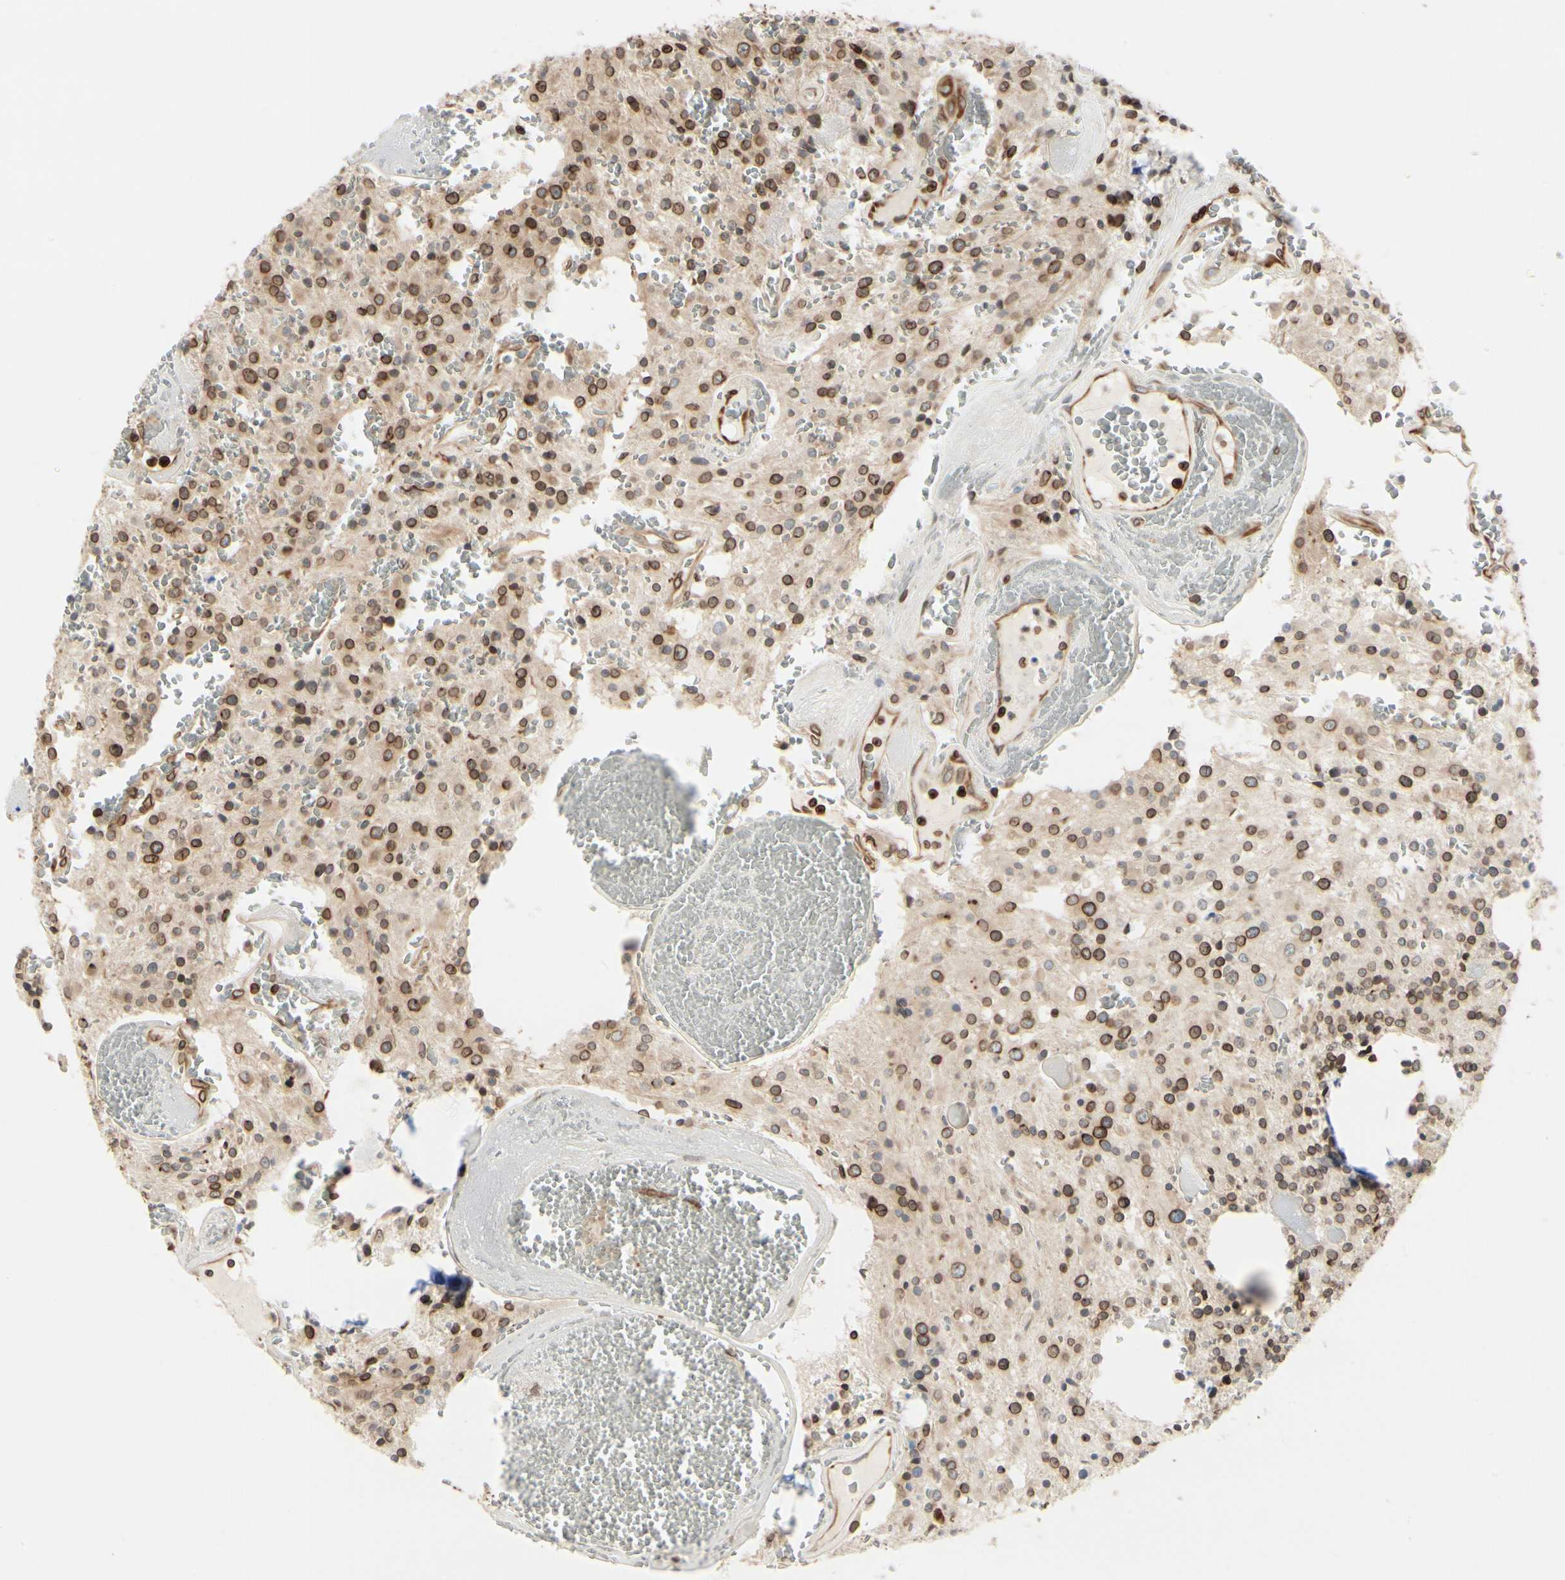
{"staining": {"intensity": "strong", "quantity": ">75%", "location": "cytoplasmic/membranous,nuclear"}, "tissue": "glioma", "cell_type": "Tumor cells", "image_type": "cancer", "snomed": [{"axis": "morphology", "description": "Glioma, malignant, Low grade"}, {"axis": "topography", "description": "Brain"}], "caption": "Immunohistochemistry micrograph of neoplastic tissue: human glioma stained using immunohistochemistry demonstrates high levels of strong protein expression localized specifically in the cytoplasmic/membranous and nuclear of tumor cells, appearing as a cytoplasmic/membranous and nuclear brown color.", "gene": "TMPO", "patient": {"sex": "male", "age": 58}}